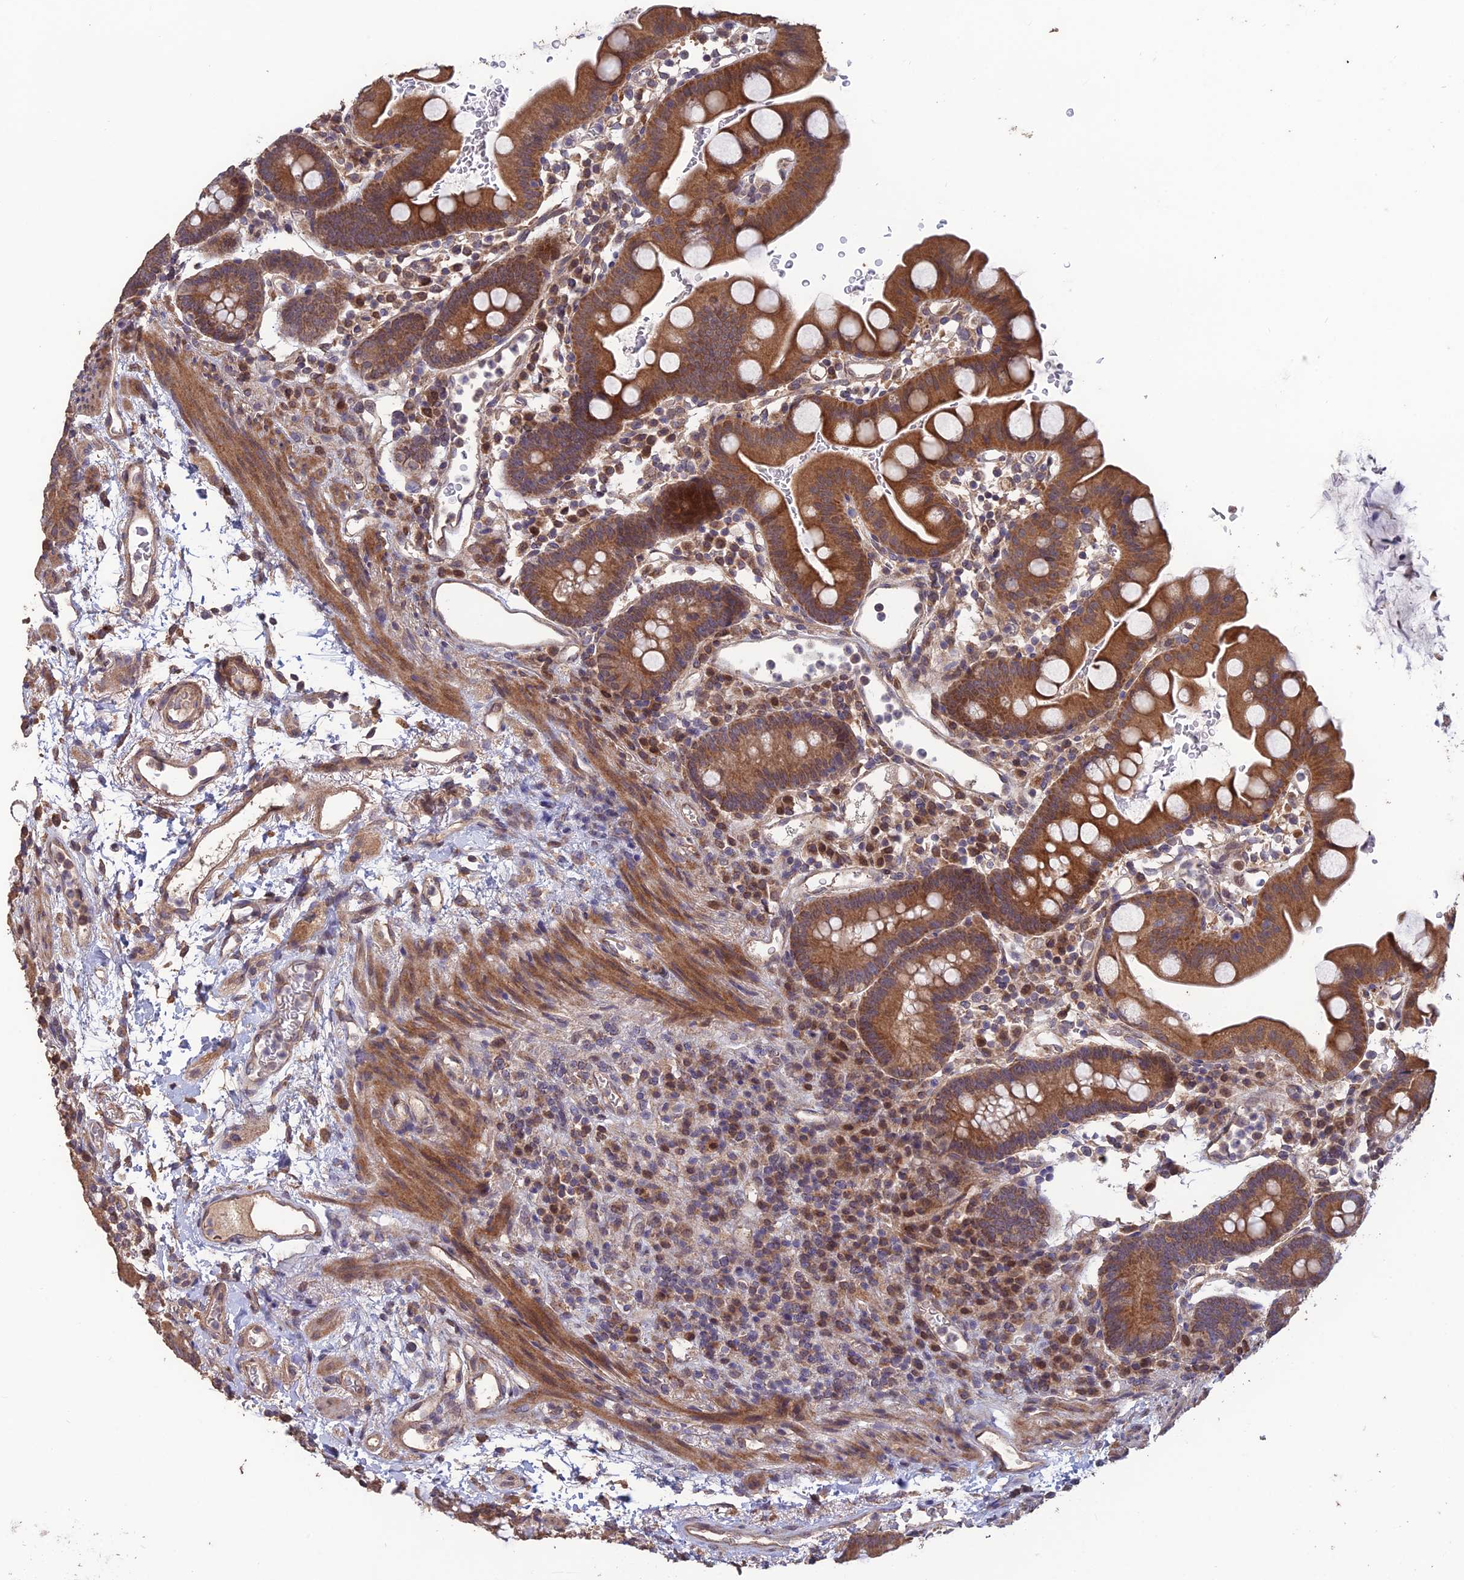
{"staining": {"intensity": "moderate", "quantity": ">75%", "location": "cytoplasmic/membranous"}, "tissue": "small intestine", "cell_type": "Glandular cells", "image_type": "normal", "snomed": [{"axis": "morphology", "description": "Normal tissue, NOS"}, {"axis": "topography", "description": "Stomach, upper"}, {"axis": "topography", "description": "Stomach, lower"}, {"axis": "topography", "description": "Small intestine"}], "caption": "A high-resolution image shows IHC staining of unremarkable small intestine, which displays moderate cytoplasmic/membranous positivity in approximately >75% of glandular cells. (DAB = brown stain, brightfield microscopy at high magnification).", "gene": "SHISA5", "patient": {"sex": "male", "age": 68}}